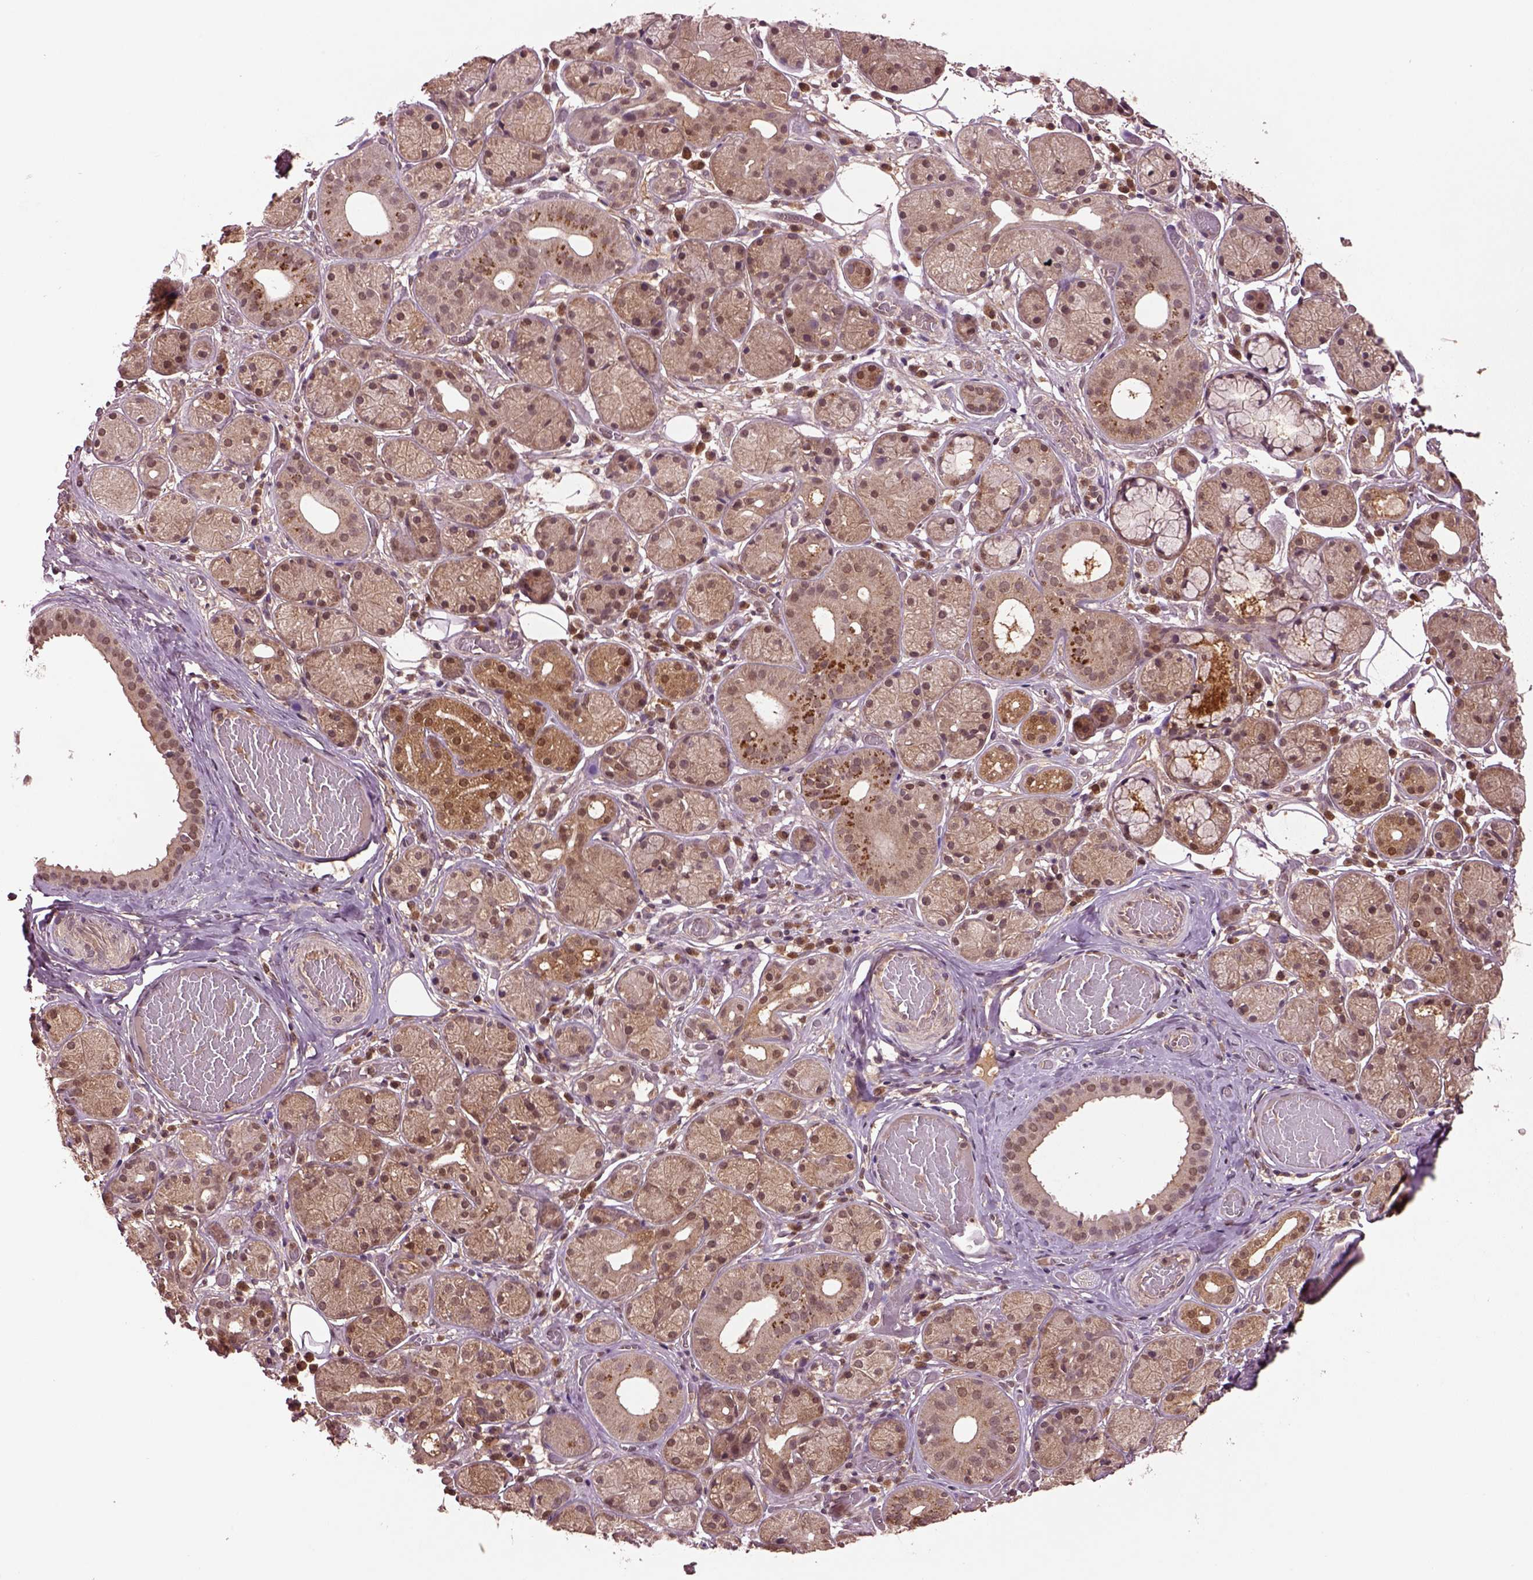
{"staining": {"intensity": "moderate", "quantity": ">75%", "location": "cytoplasmic/membranous"}, "tissue": "salivary gland", "cell_type": "Glandular cells", "image_type": "normal", "snomed": [{"axis": "morphology", "description": "Normal tissue, NOS"}, {"axis": "topography", "description": "Salivary gland"}, {"axis": "topography", "description": "Peripheral nerve tissue"}], "caption": "Unremarkable salivary gland reveals moderate cytoplasmic/membranous expression in about >75% of glandular cells Nuclei are stained in blue..", "gene": "MDP1", "patient": {"sex": "male", "age": 71}}